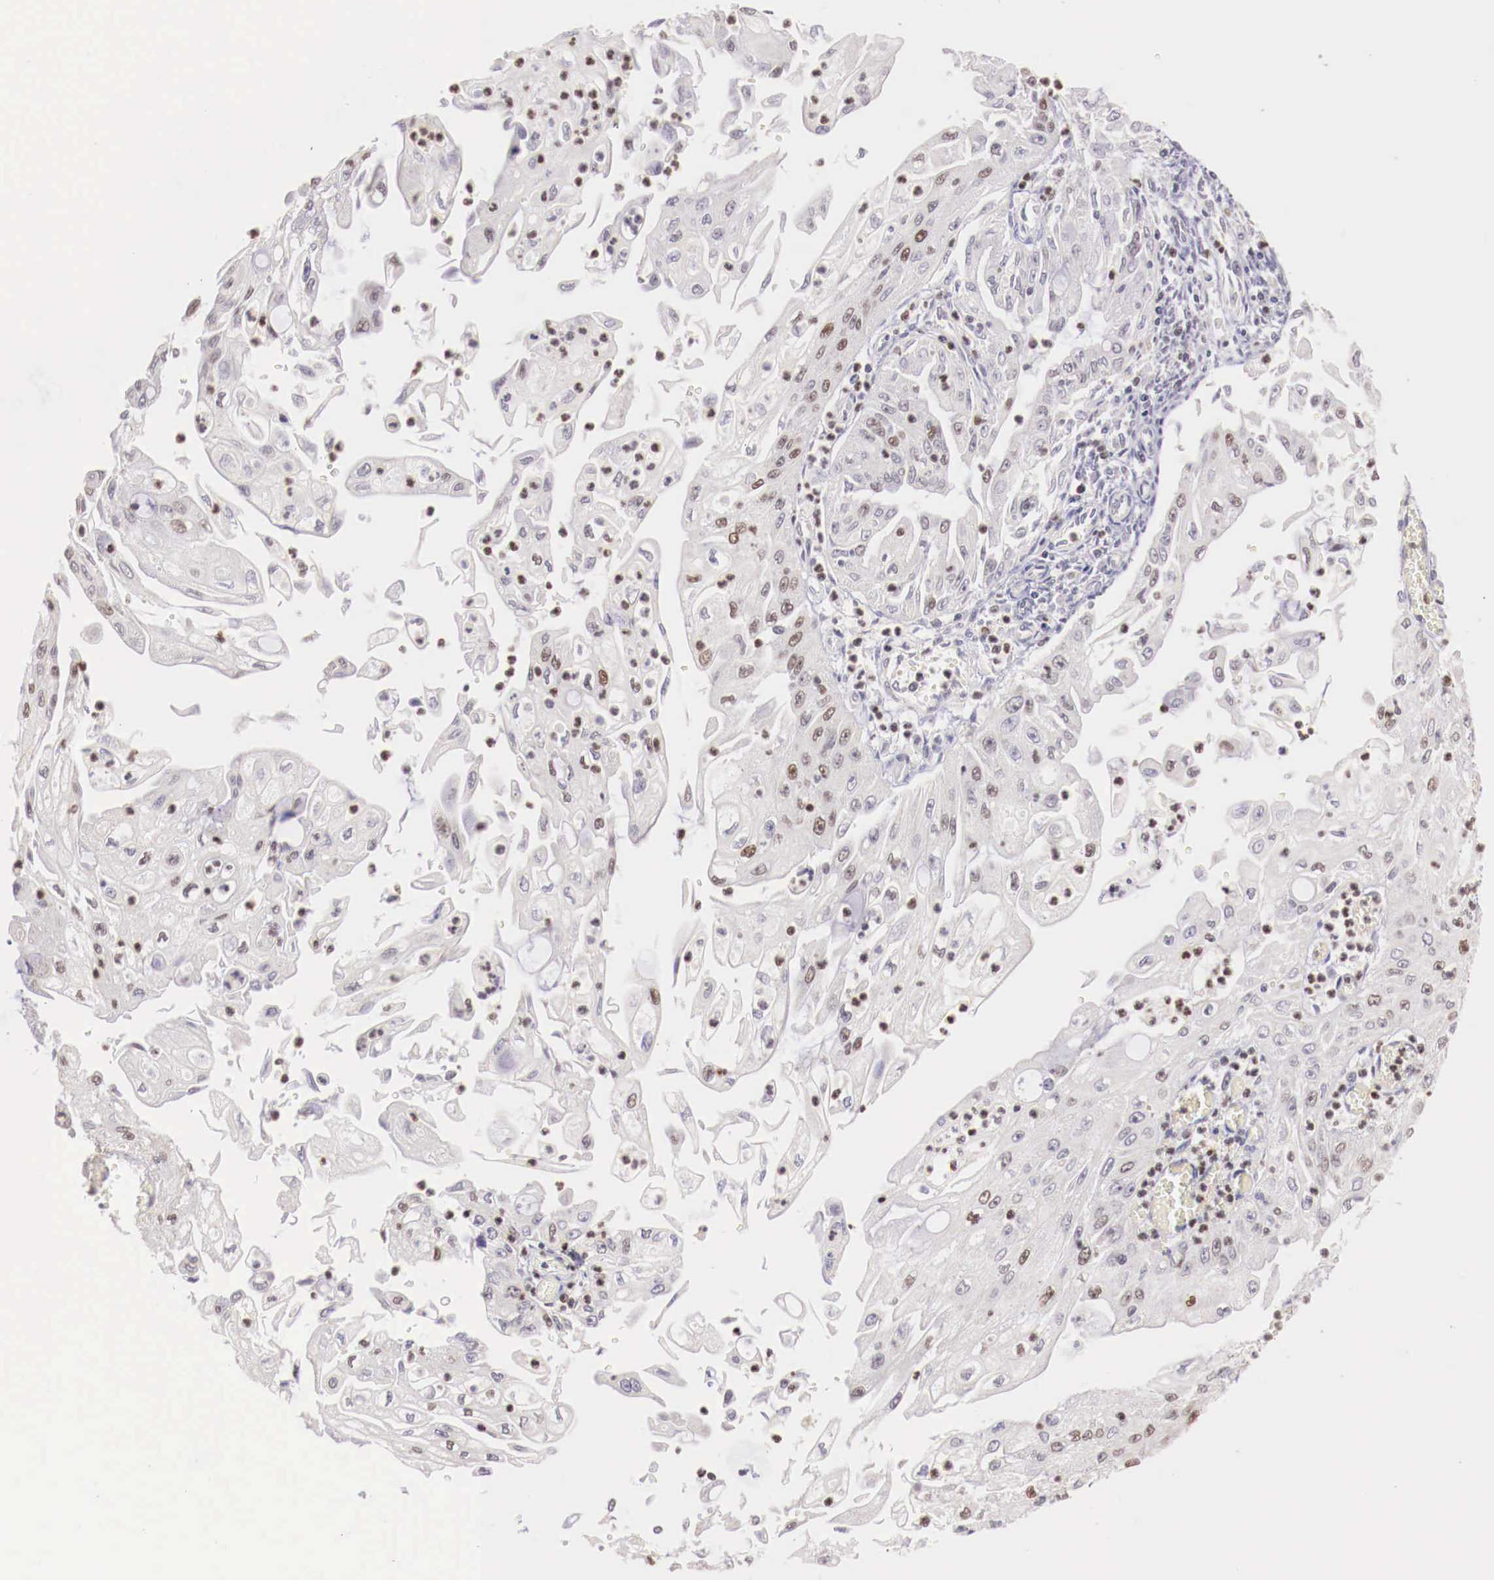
{"staining": {"intensity": "weak", "quantity": "25%-75%", "location": "nuclear"}, "tissue": "endometrial cancer", "cell_type": "Tumor cells", "image_type": "cancer", "snomed": [{"axis": "morphology", "description": "Adenocarcinoma, NOS"}, {"axis": "topography", "description": "Endometrium"}], "caption": "Approximately 25%-75% of tumor cells in adenocarcinoma (endometrial) demonstrate weak nuclear protein expression as visualized by brown immunohistochemical staining.", "gene": "SP1", "patient": {"sex": "female", "age": 75}}